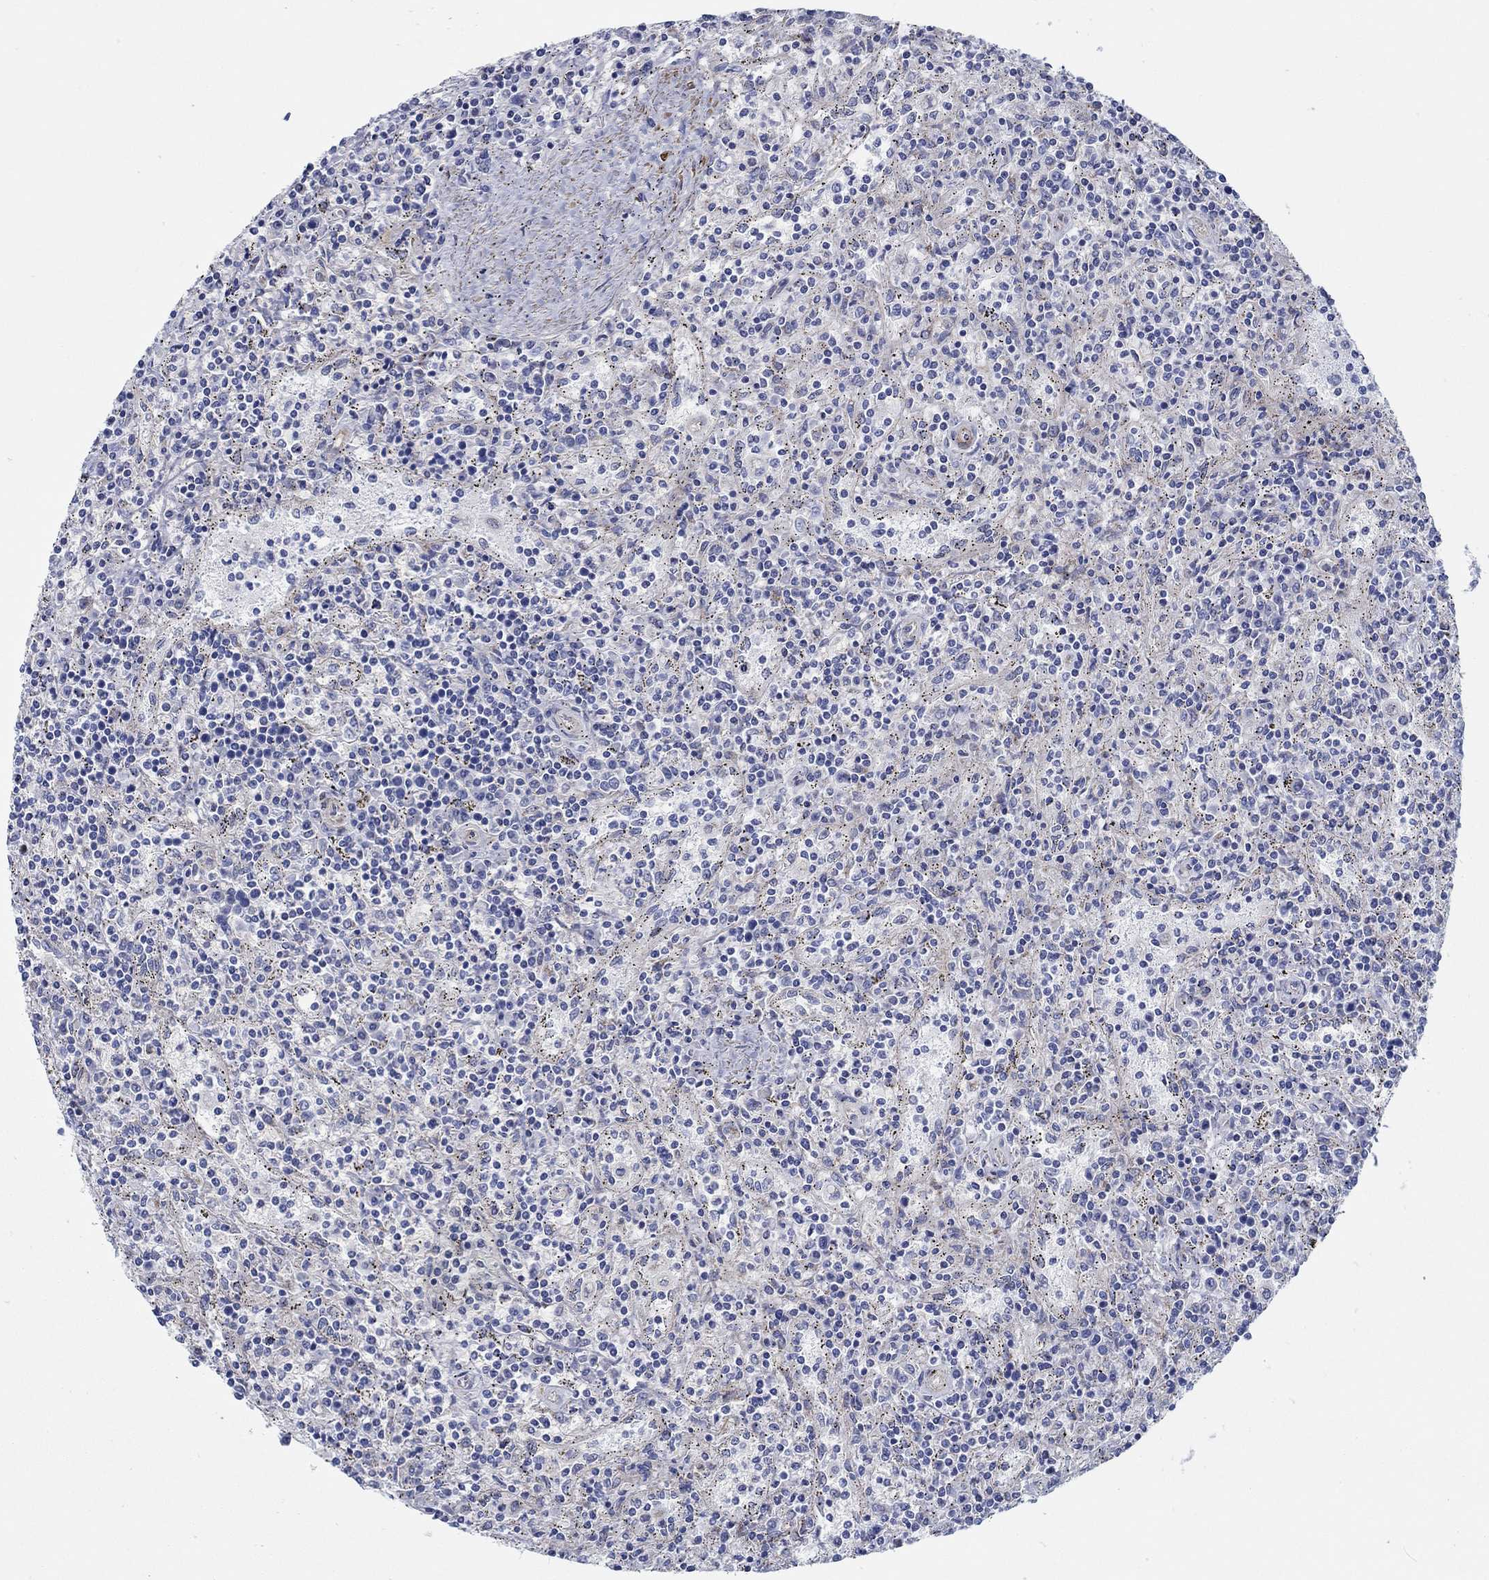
{"staining": {"intensity": "negative", "quantity": "none", "location": "none"}, "tissue": "lymphoma", "cell_type": "Tumor cells", "image_type": "cancer", "snomed": [{"axis": "morphology", "description": "Malignant lymphoma, non-Hodgkin's type, Low grade"}, {"axis": "topography", "description": "Spleen"}], "caption": "This is an IHC image of human lymphoma. There is no staining in tumor cells.", "gene": "FMN1", "patient": {"sex": "male", "age": 62}}